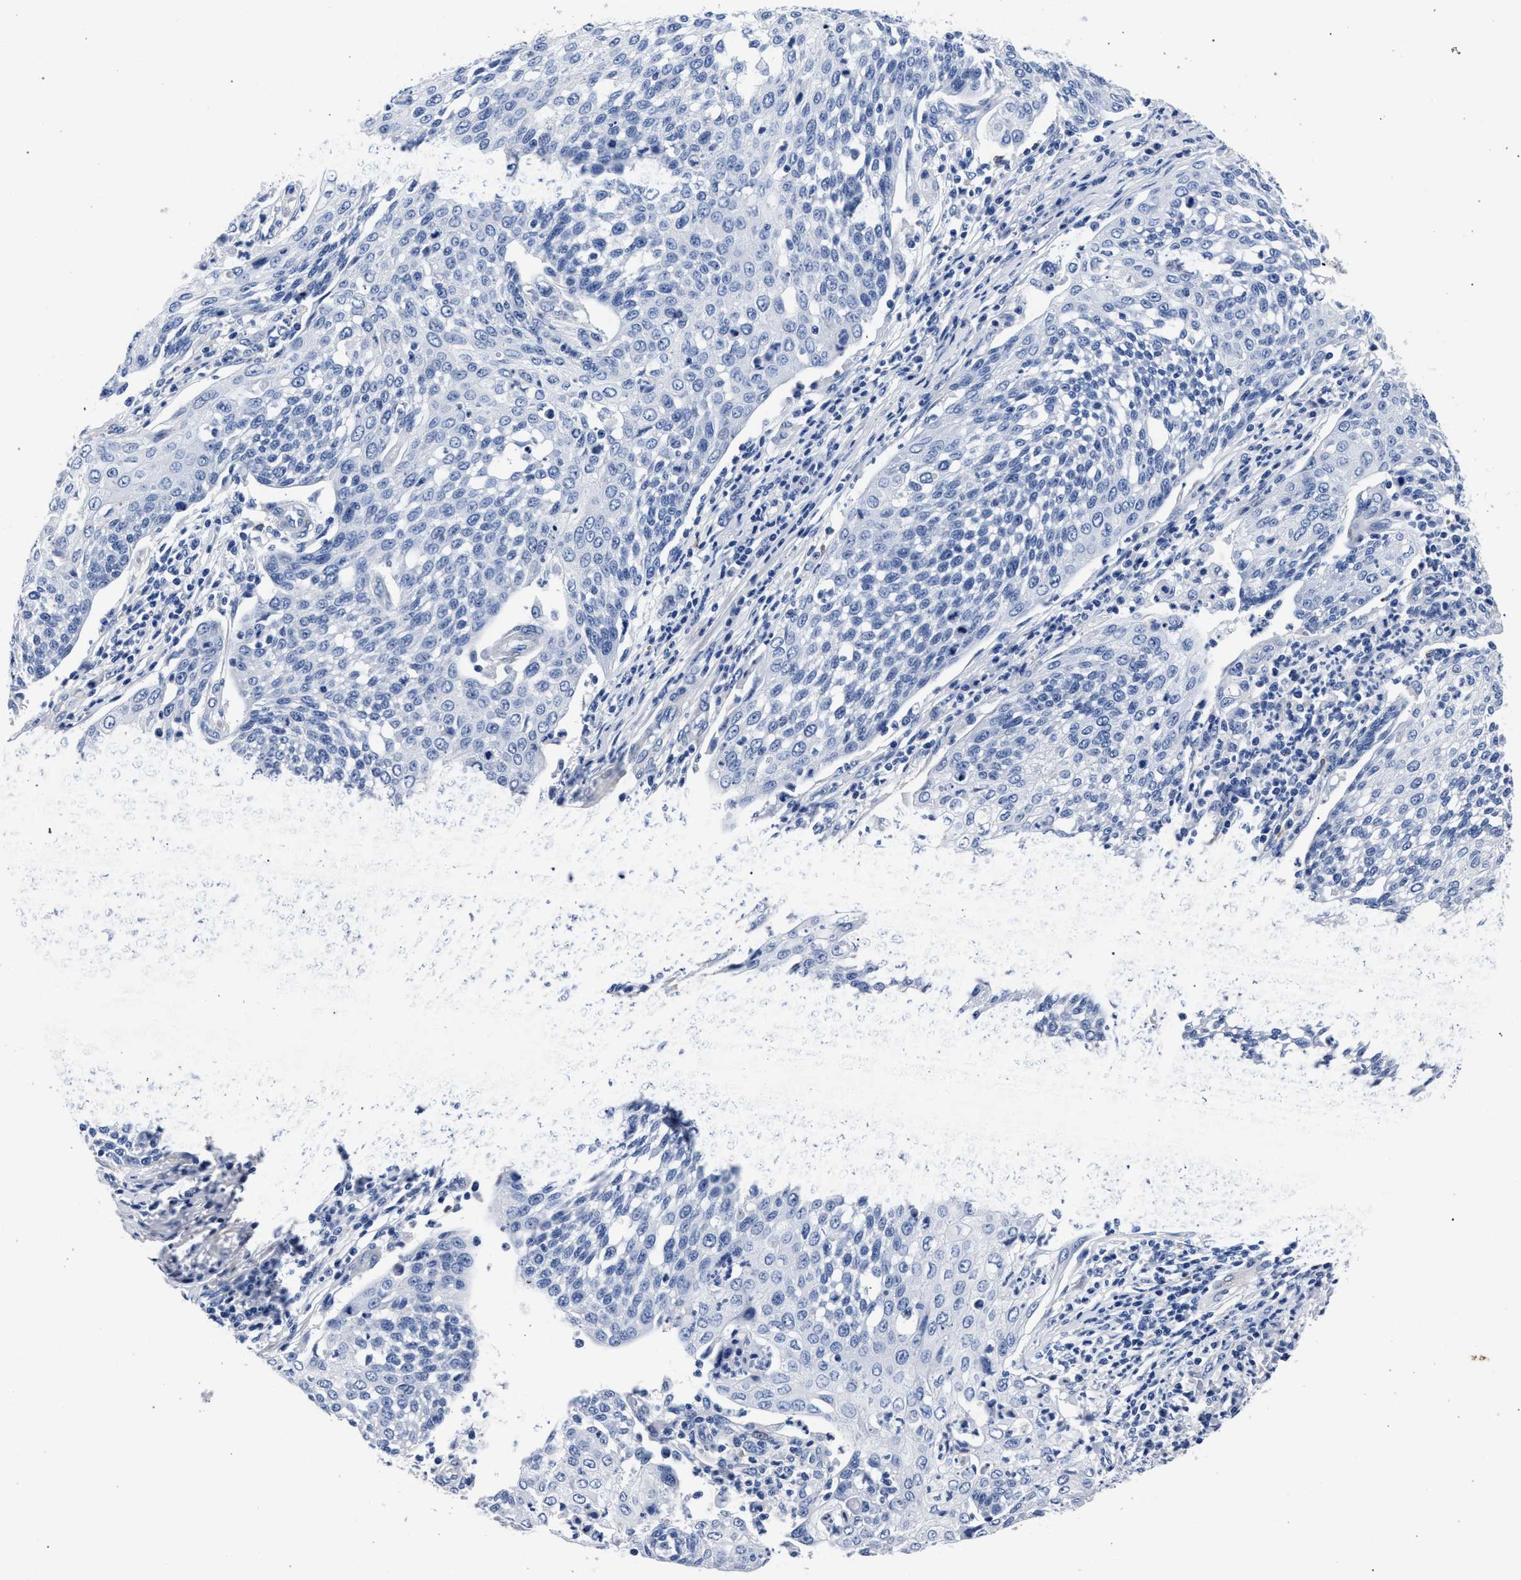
{"staining": {"intensity": "negative", "quantity": "none", "location": "none"}, "tissue": "cervical cancer", "cell_type": "Tumor cells", "image_type": "cancer", "snomed": [{"axis": "morphology", "description": "Squamous cell carcinoma, NOS"}, {"axis": "topography", "description": "Cervix"}], "caption": "Immunohistochemistry (IHC) micrograph of squamous cell carcinoma (cervical) stained for a protein (brown), which demonstrates no expression in tumor cells. (DAB immunohistochemistry (IHC) with hematoxylin counter stain).", "gene": "AKAP4", "patient": {"sex": "female", "age": 34}}